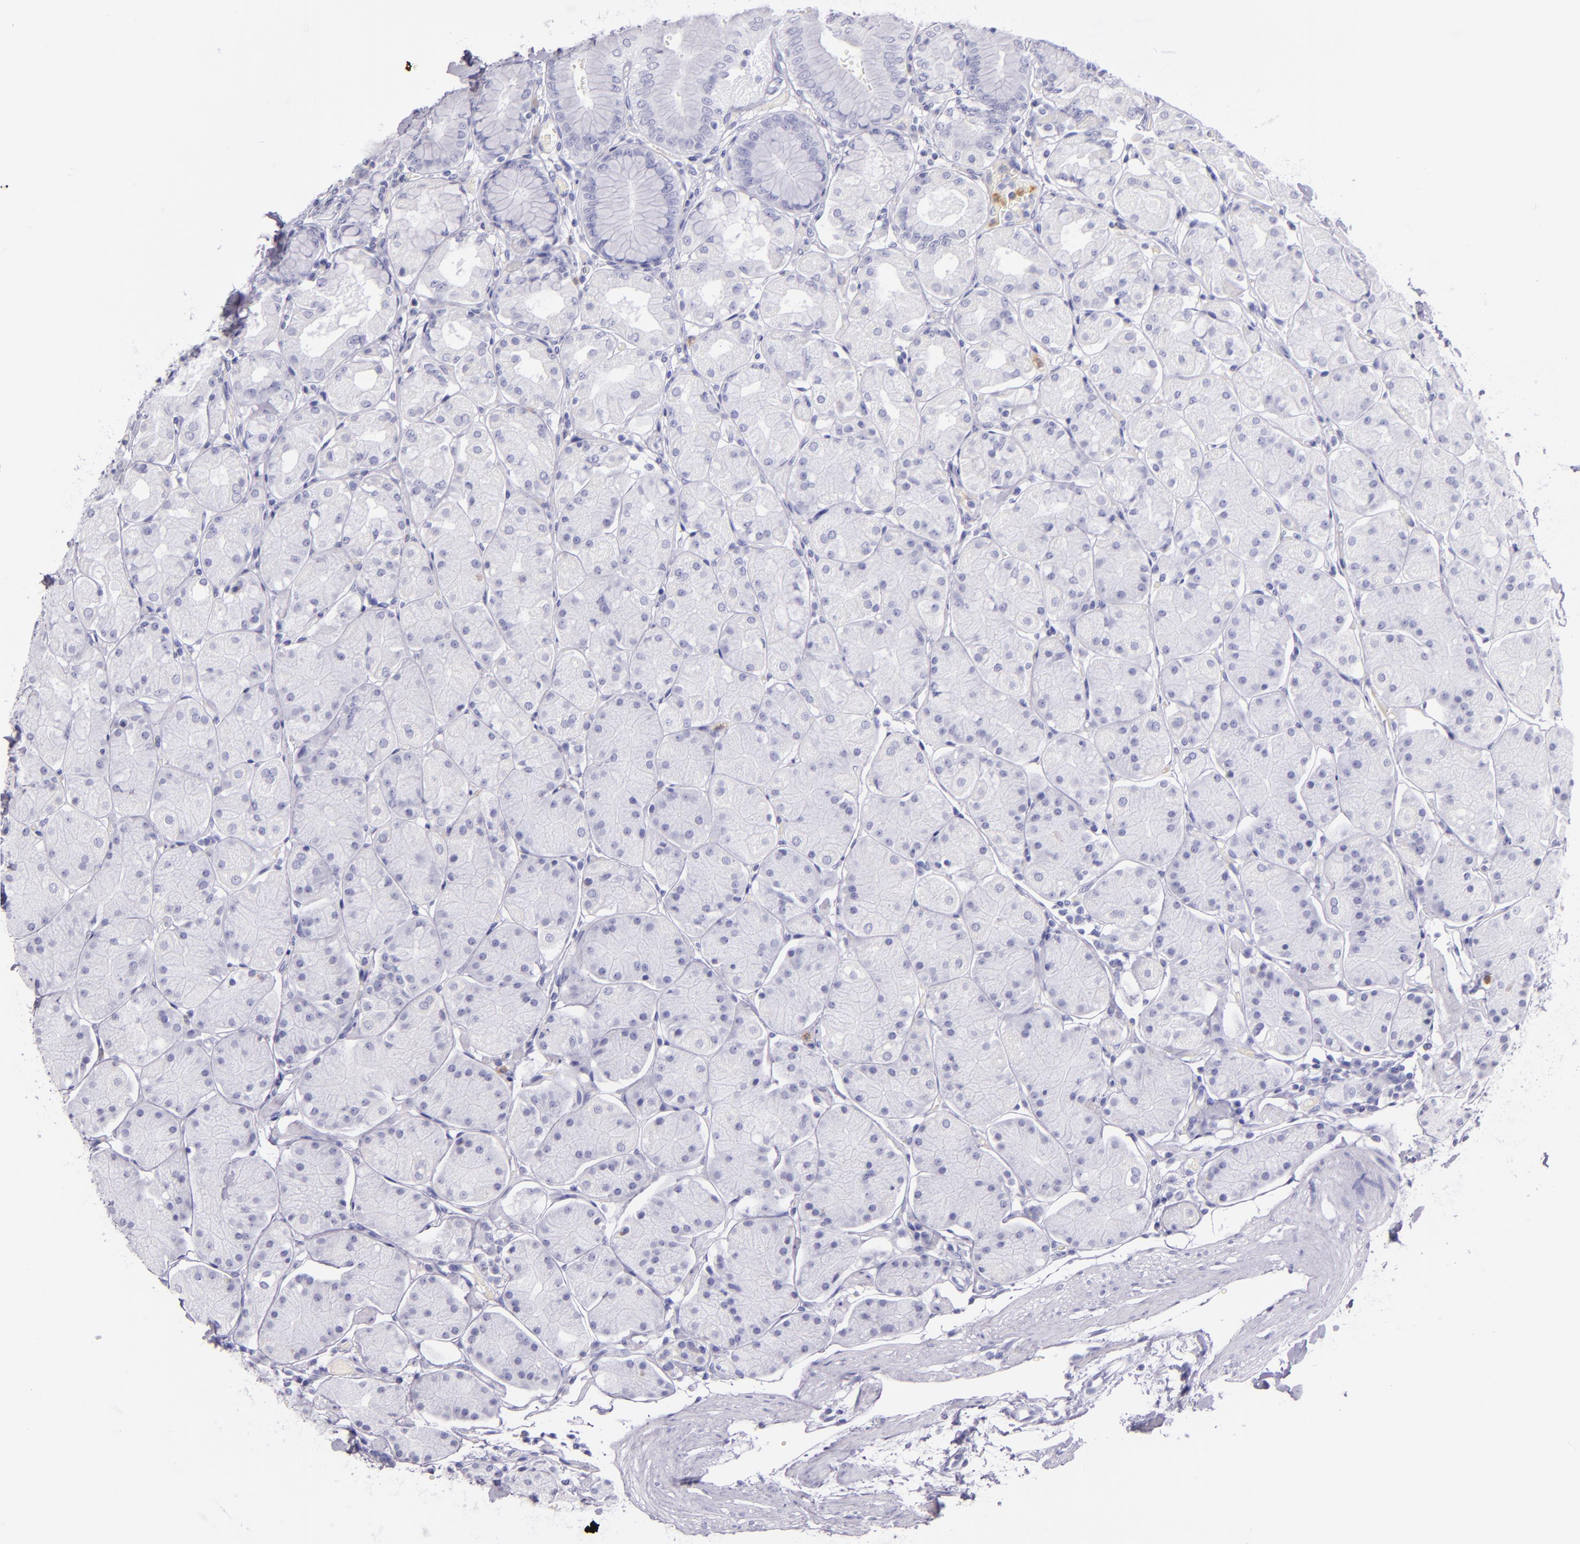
{"staining": {"intensity": "negative", "quantity": "none", "location": "none"}, "tissue": "stomach", "cell_type": "Glandular cells", "image_type": "normal", "snomed": [{"axis": "morphology", "description": "Normal tissue, NOS"}, {"axis": "topography", "description": "Stomach, upper"}, {"axis": "topography", "description": "Stomach"}], "caption": "The IHC image has no significant positivity in glandular cells of stomach. (Brightfield microscopy of DAB (3,3'-diaminobenzidine) immunohistochemistry at high magnification).", "gene": "CEACAM1", "patient": {"sex": "male", "age": 76}}